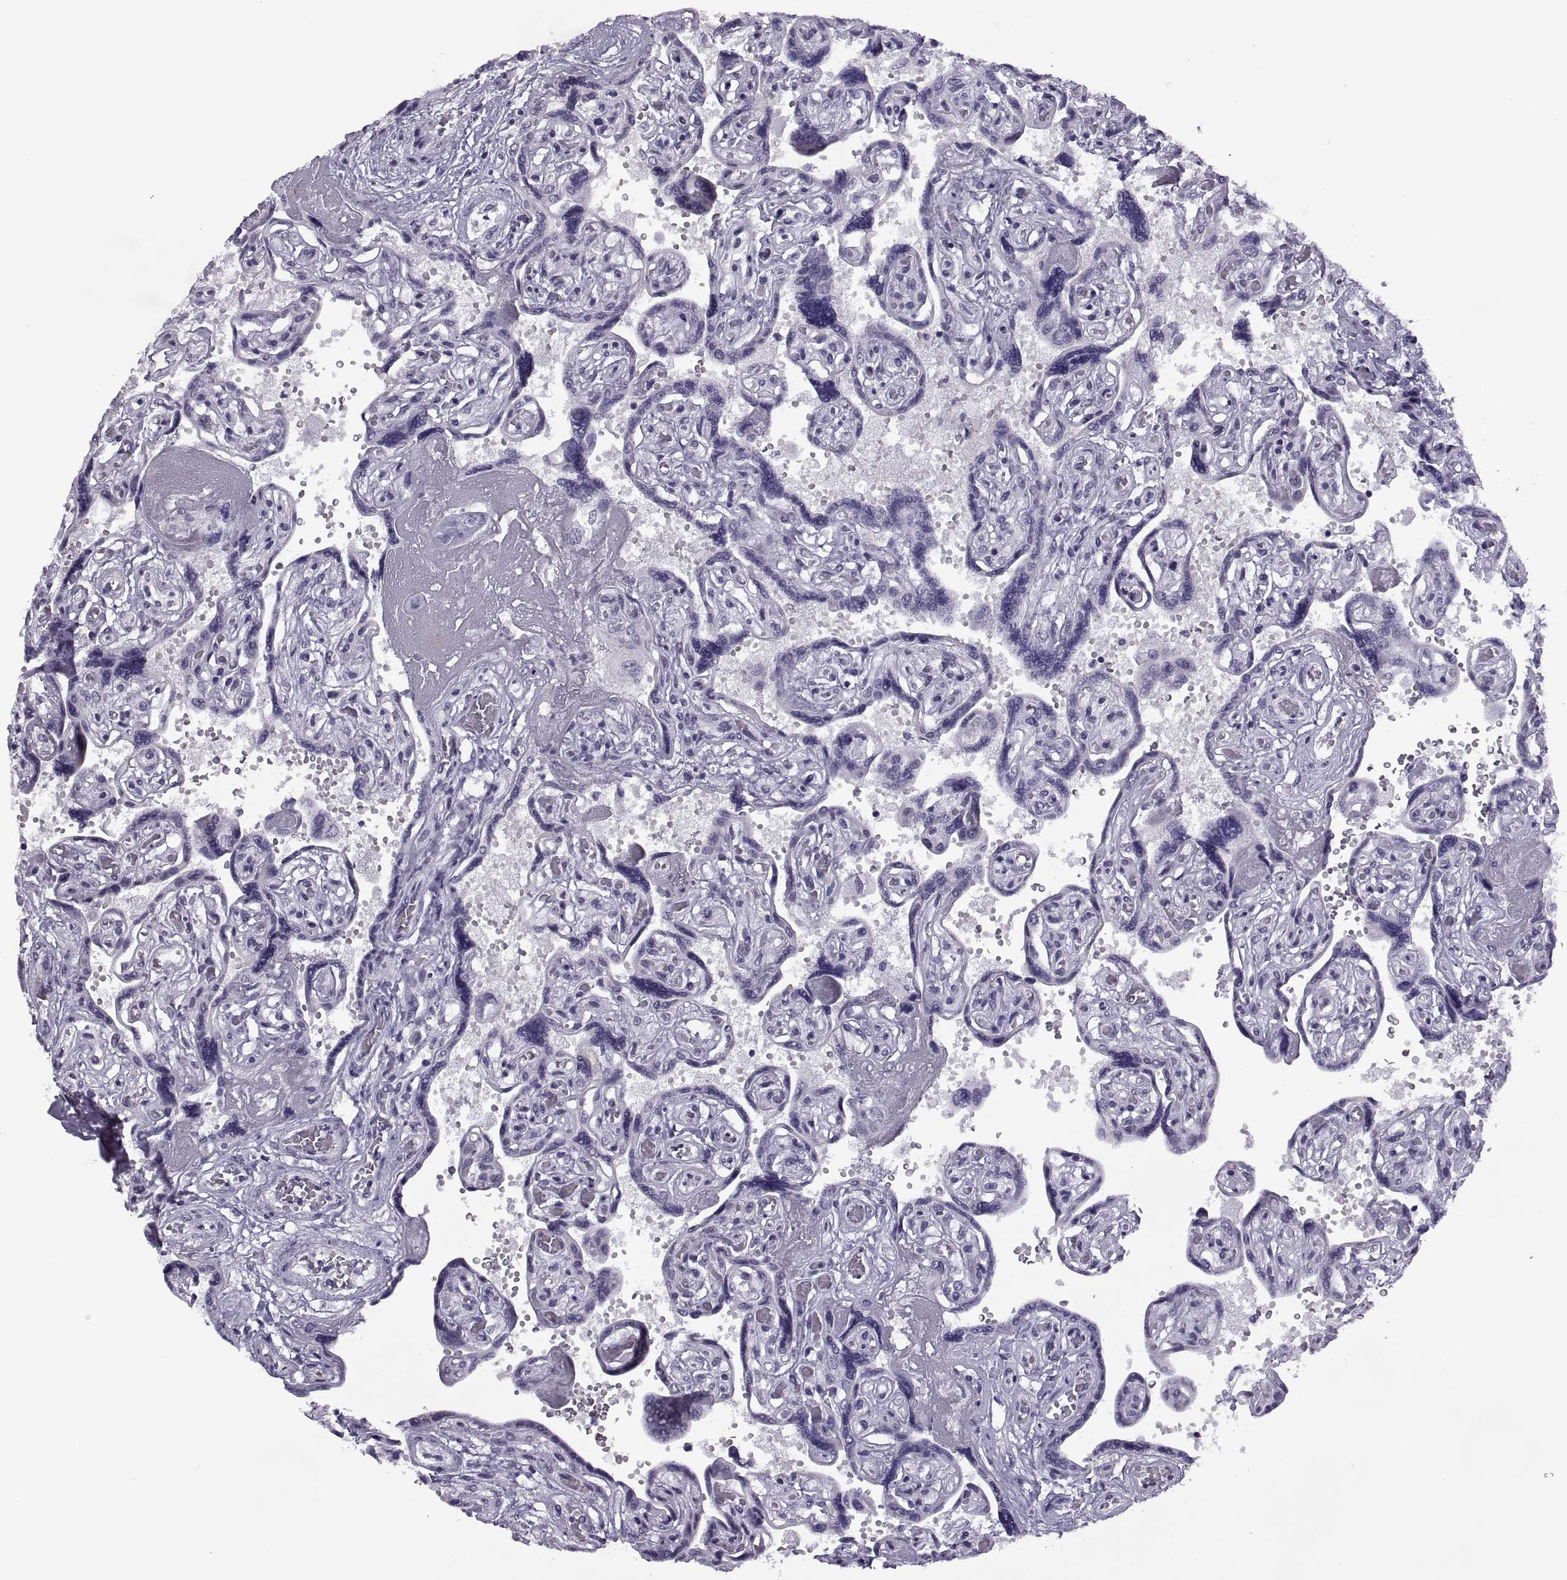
{"staining": {"intensity": "negative", "quantity": "none", "location": "none"}, "tissue": "placenta", "cell_type": "Decidual cells", "image_type": "normal", "snomed": [{"axis": "morphology", "description": "Normal tissue, NOS"}, {"axis": "topography", "description": "Placenta"}], "caption": "Immunohistochemistry of unremarkable human placenta shows no staining in decidual cells.", "gene": "TBC1D3B", "patient": {"sex": "female", "age": 32}}